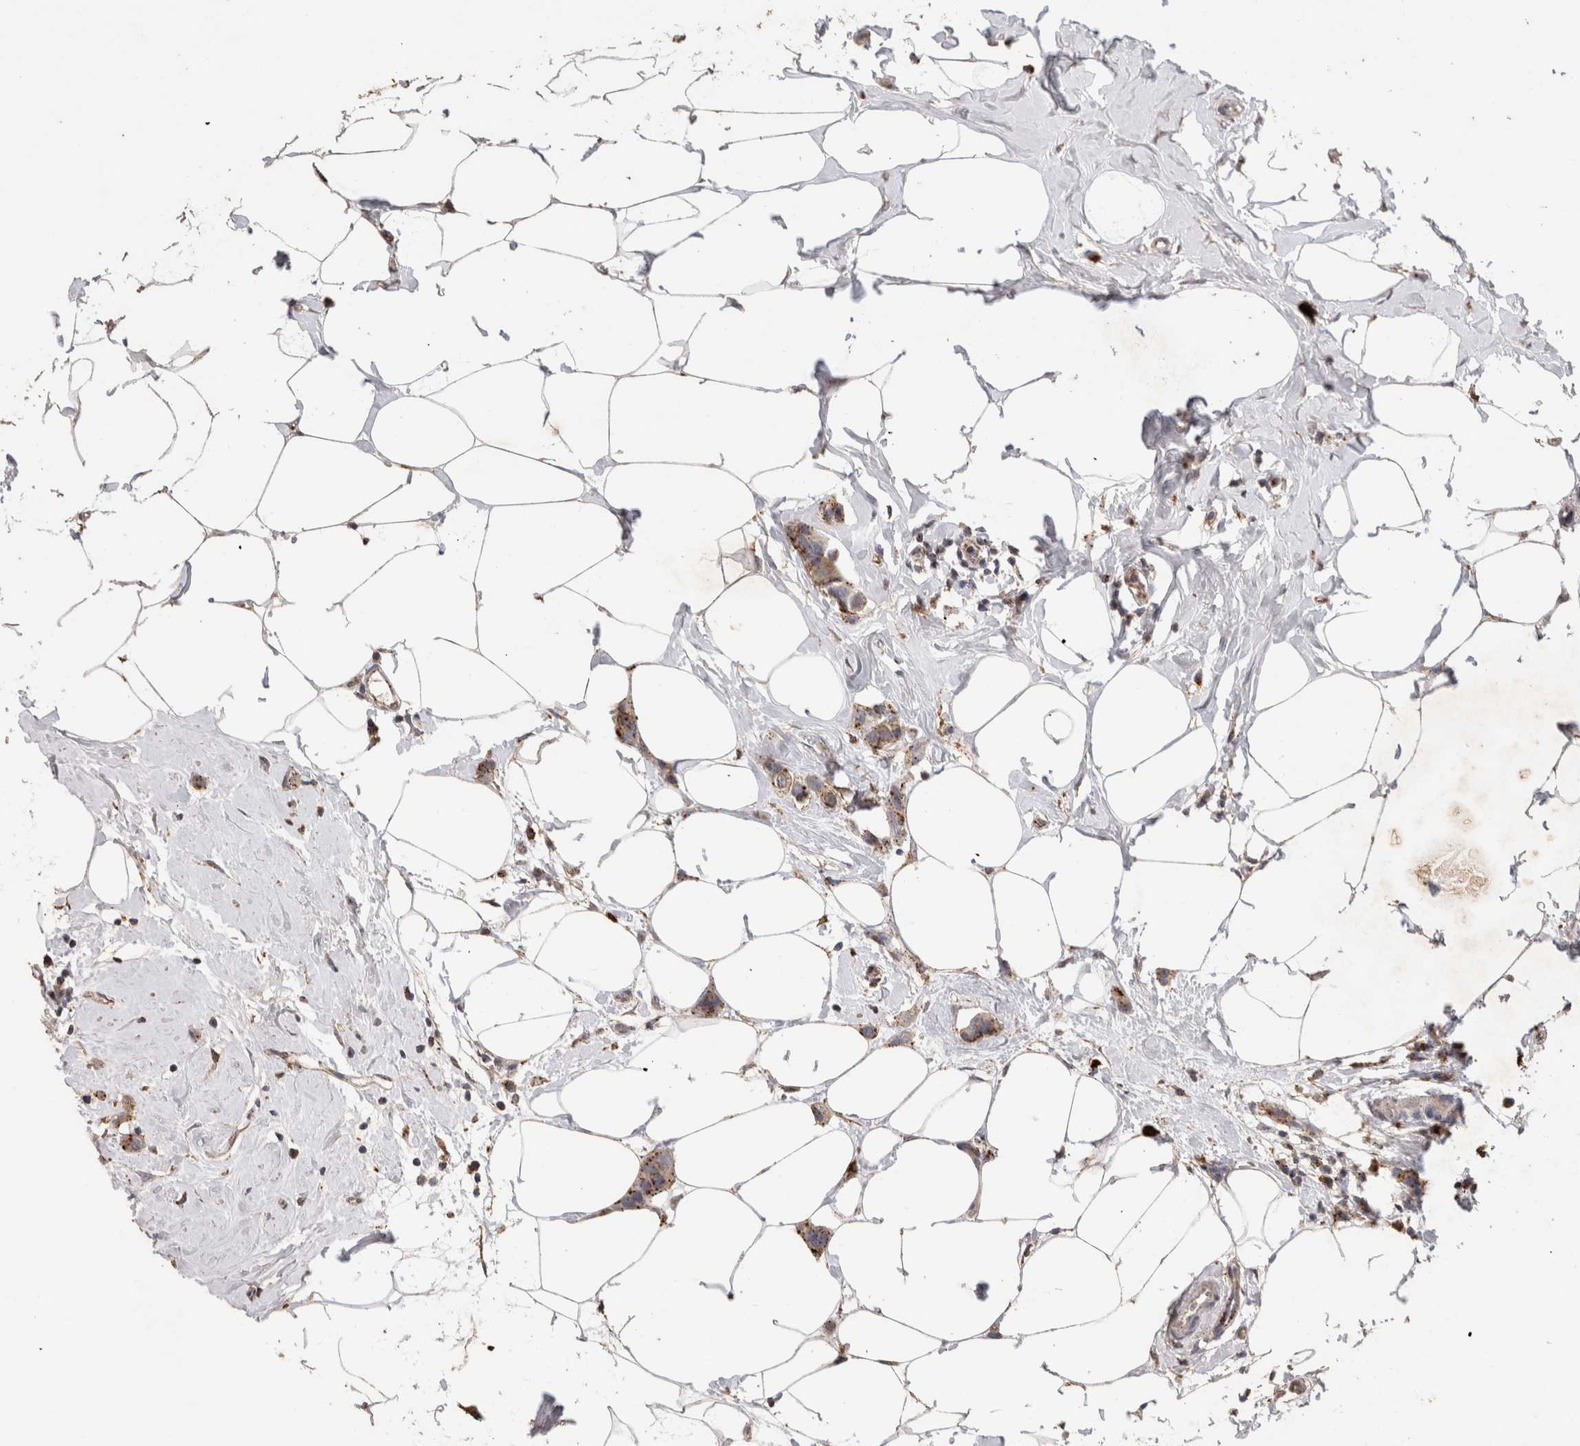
{"staining": {"intensity": "moderate", "quantity": ">75%", "location": "cytoplasmic/membranous"}, "tissue": "breast cancer", "cell_type": "Tumor cells", "image_type": "cancer", "snomed": [{"axis": "morphology", "description": "Normal tissue, NOS"}, {"axis": "morphology", "description": "Duct carcinoma"}, {"axis": "topography", "description": "Breast"}], "caption": "DAB immunohistochemical staining of human breast cancer (invasive ductal carcinoma) displays moderate cytoplasmic/membranous protein staining in approximately >75% of tumor cells. Using DAB (3,3'-diaminobenzidine) (brown) and hematoxylin (blue) stains, captured at high magnification using brightfield microscopy.", "gene": "ARSA", "patient": {"sex": "female", "age": 50}}